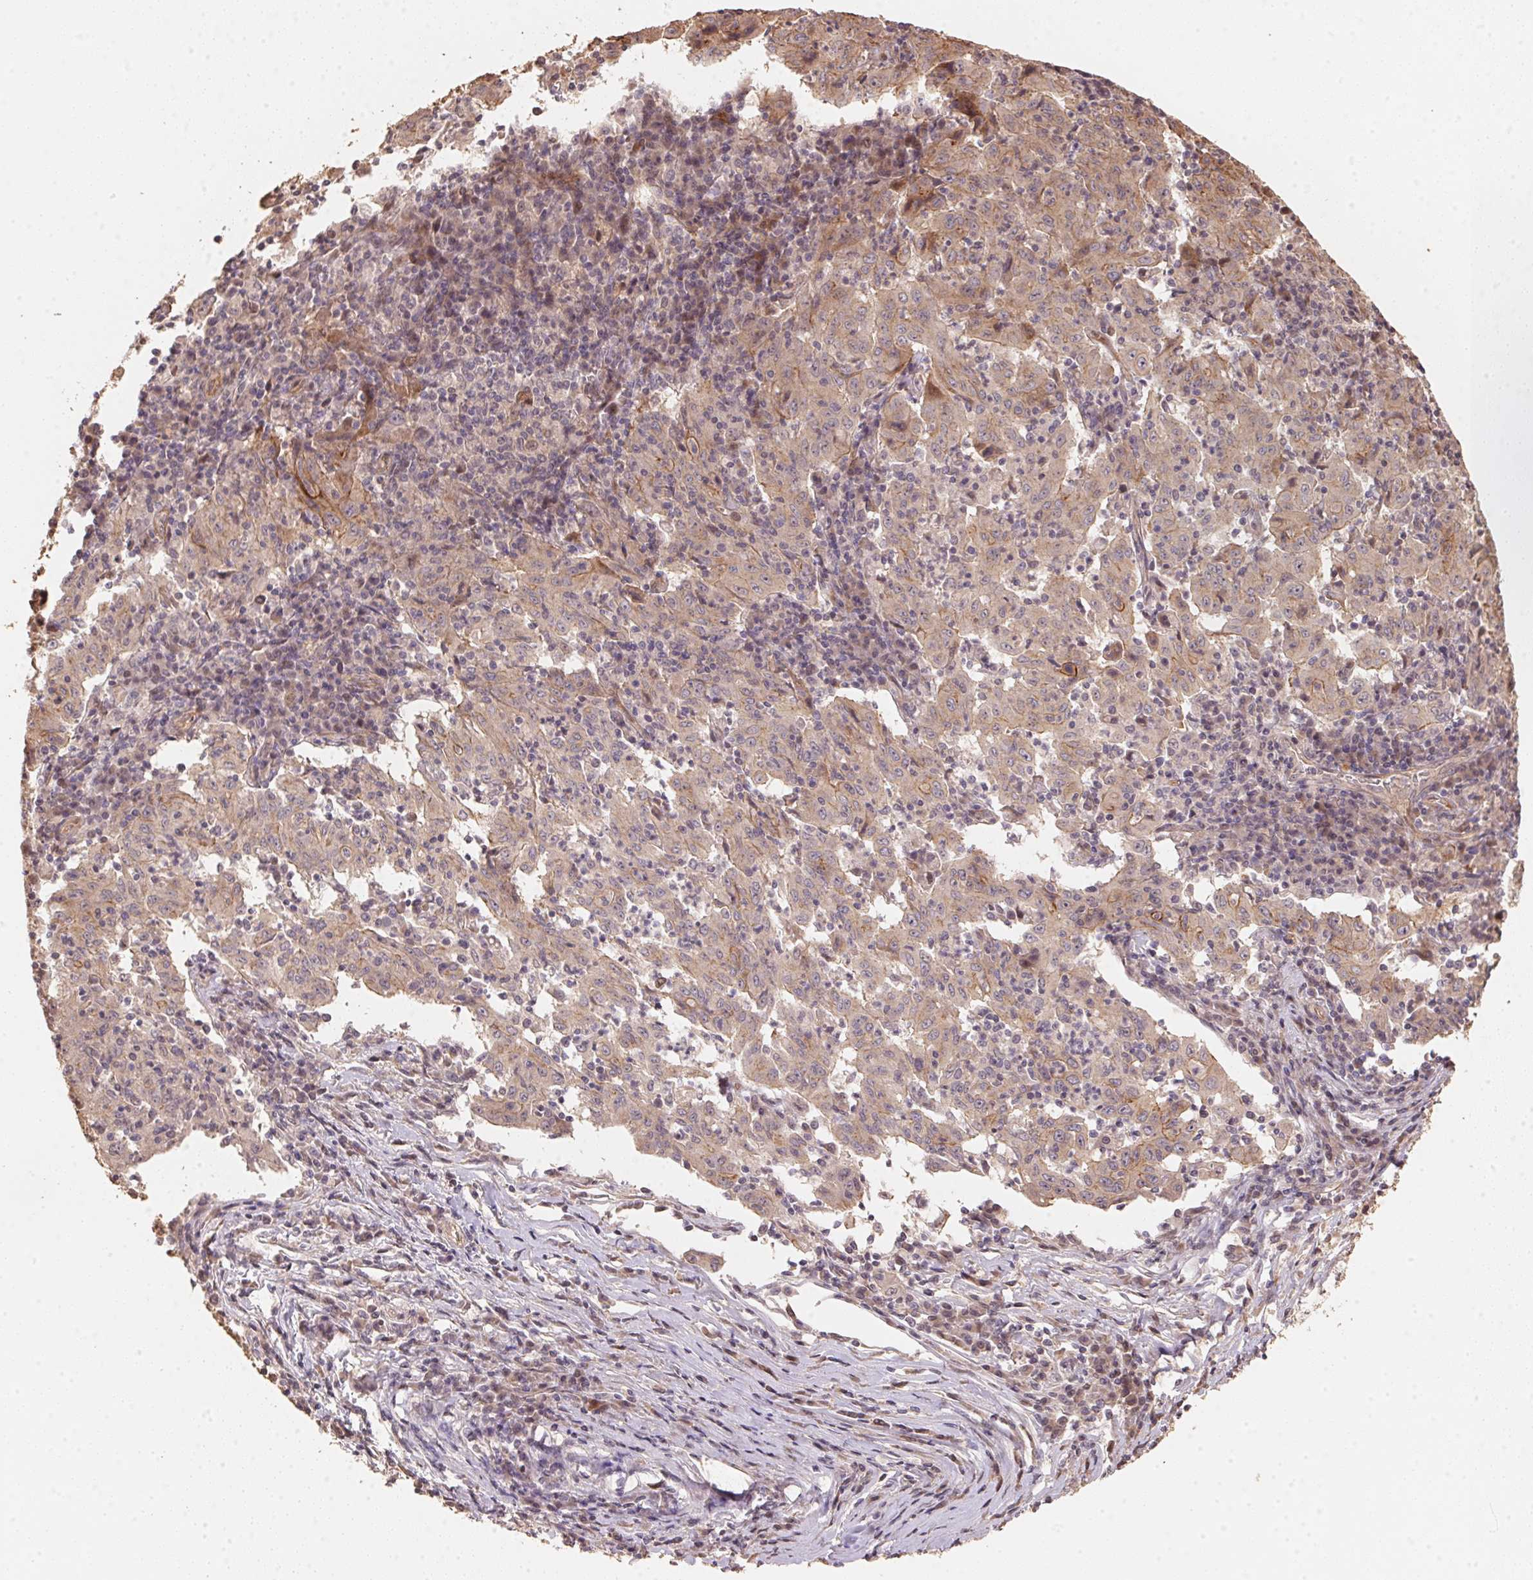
{"staining": {"intensity": "weak", "quantity": "25%-75%", "location": "cytoplasmic/membranous"}, "tissue": "pancreatic cancer", "cell_type": "Tumor cells", "image_type": "cancer", "snomed": [{"axis": "morphology", "description": "Adenocarcinoma, NOS"}, {"axis": "topography", "description": "Pancreas"}], "caption": "This is a photomicrograph of immunohistochemistry staining of pancreatic cancer, which shows weak expression in the cytoplasmic/membranous of tumor cells.", "gene": "TMEM222", "patient": {"sex": "male", "age": 63}}